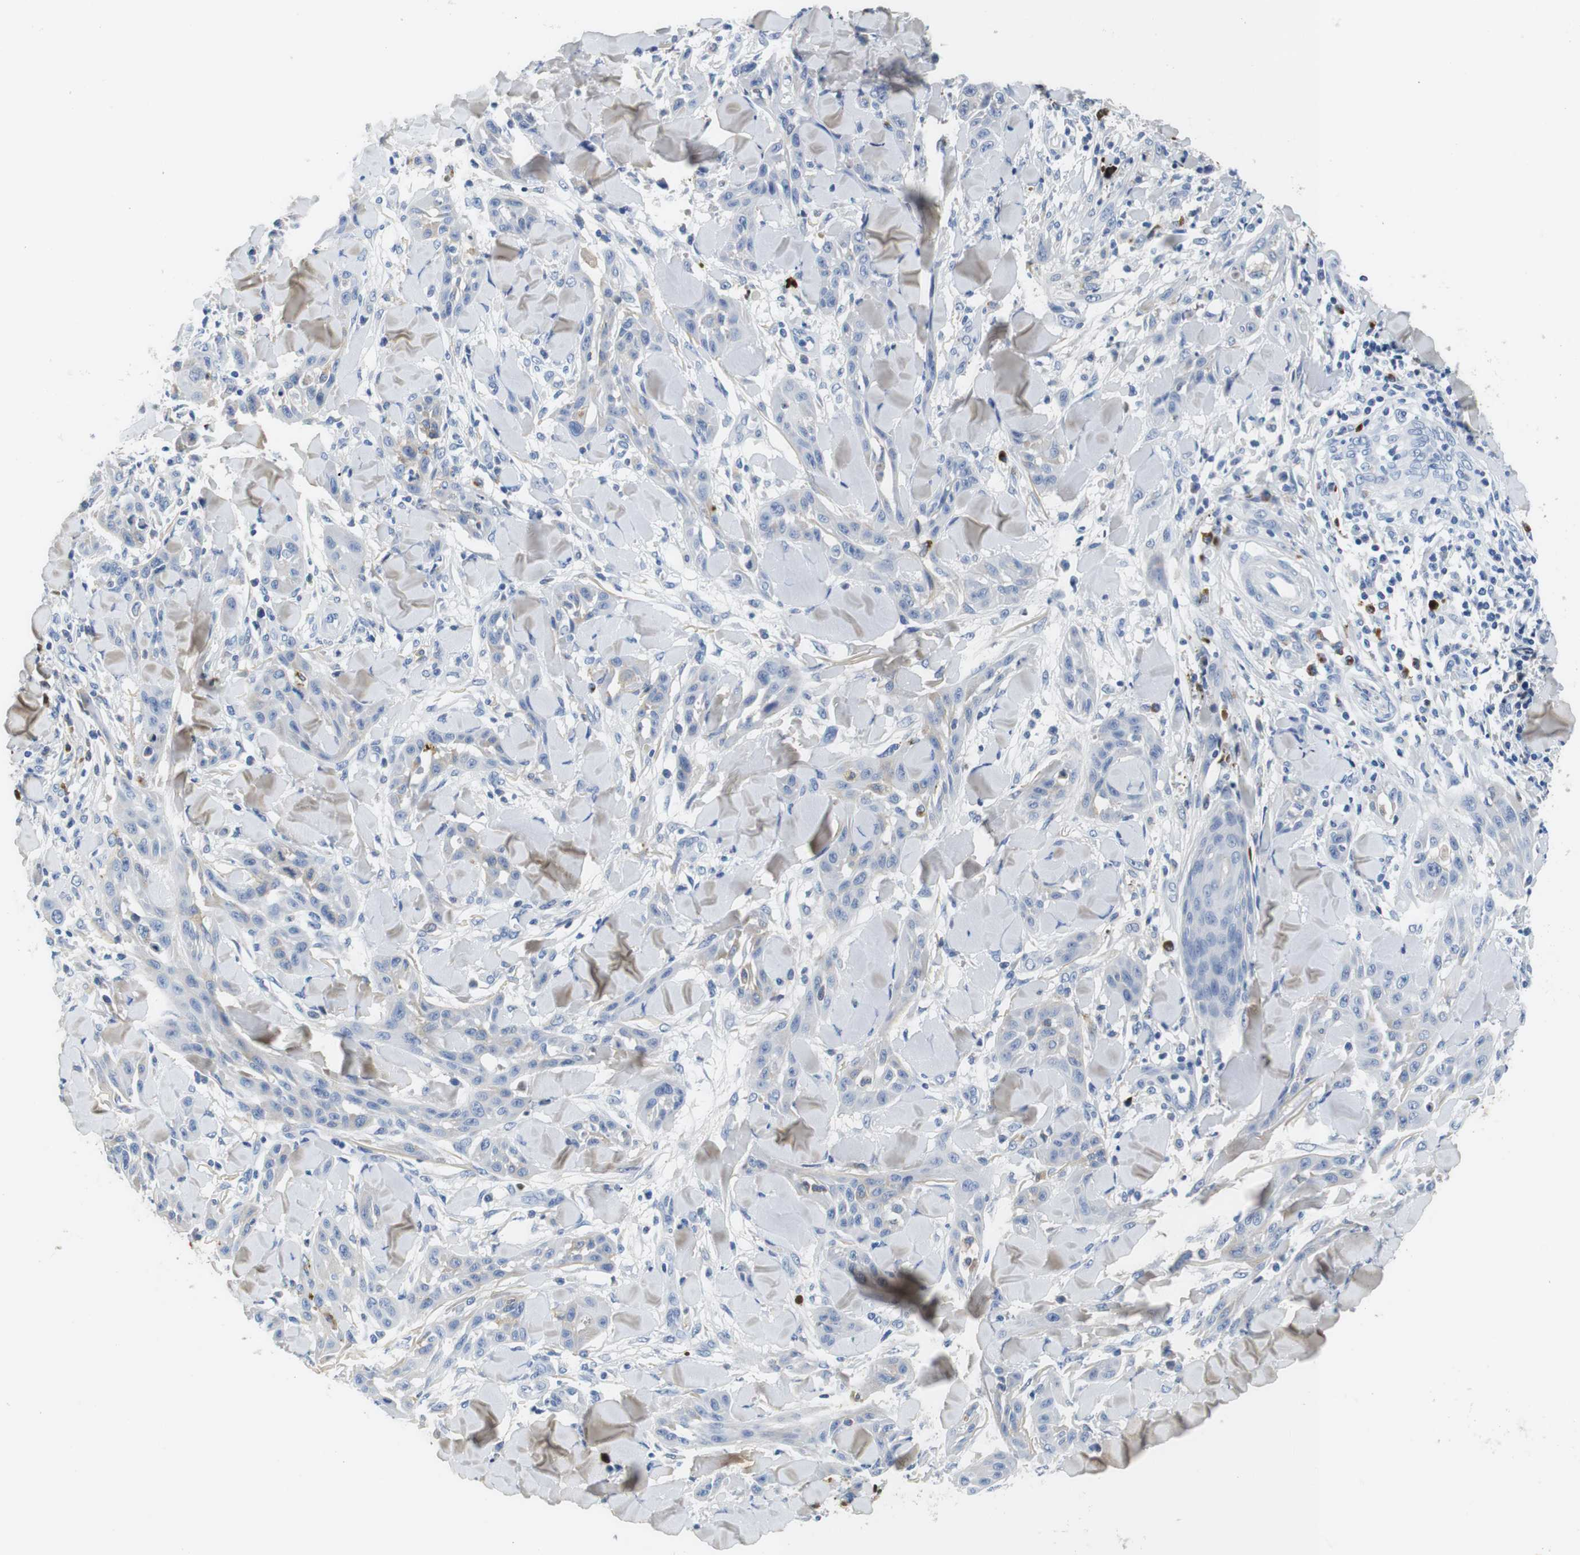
{"staining": {"intensity": "negative", "quantity": "none", "location": "none"}, "tissue": "skin cancer", "cell_type": "Tumor cells", "image_type": "cancer", "snomed": [{"axis": "morphology", "description": "Squamous cell carcinoma, NOS"}, {"axis": "topography", "description": "Skin"}], "caption": "This photomicrograph is of skin squamous cell carcinoma stained with immunohistochemistry to label a protein in brown with the nuclei are counter-stained blue. There is no positivity in tumor cells.", "gene": "IGKC", "patient": {"sex": "male", "age": 24}}